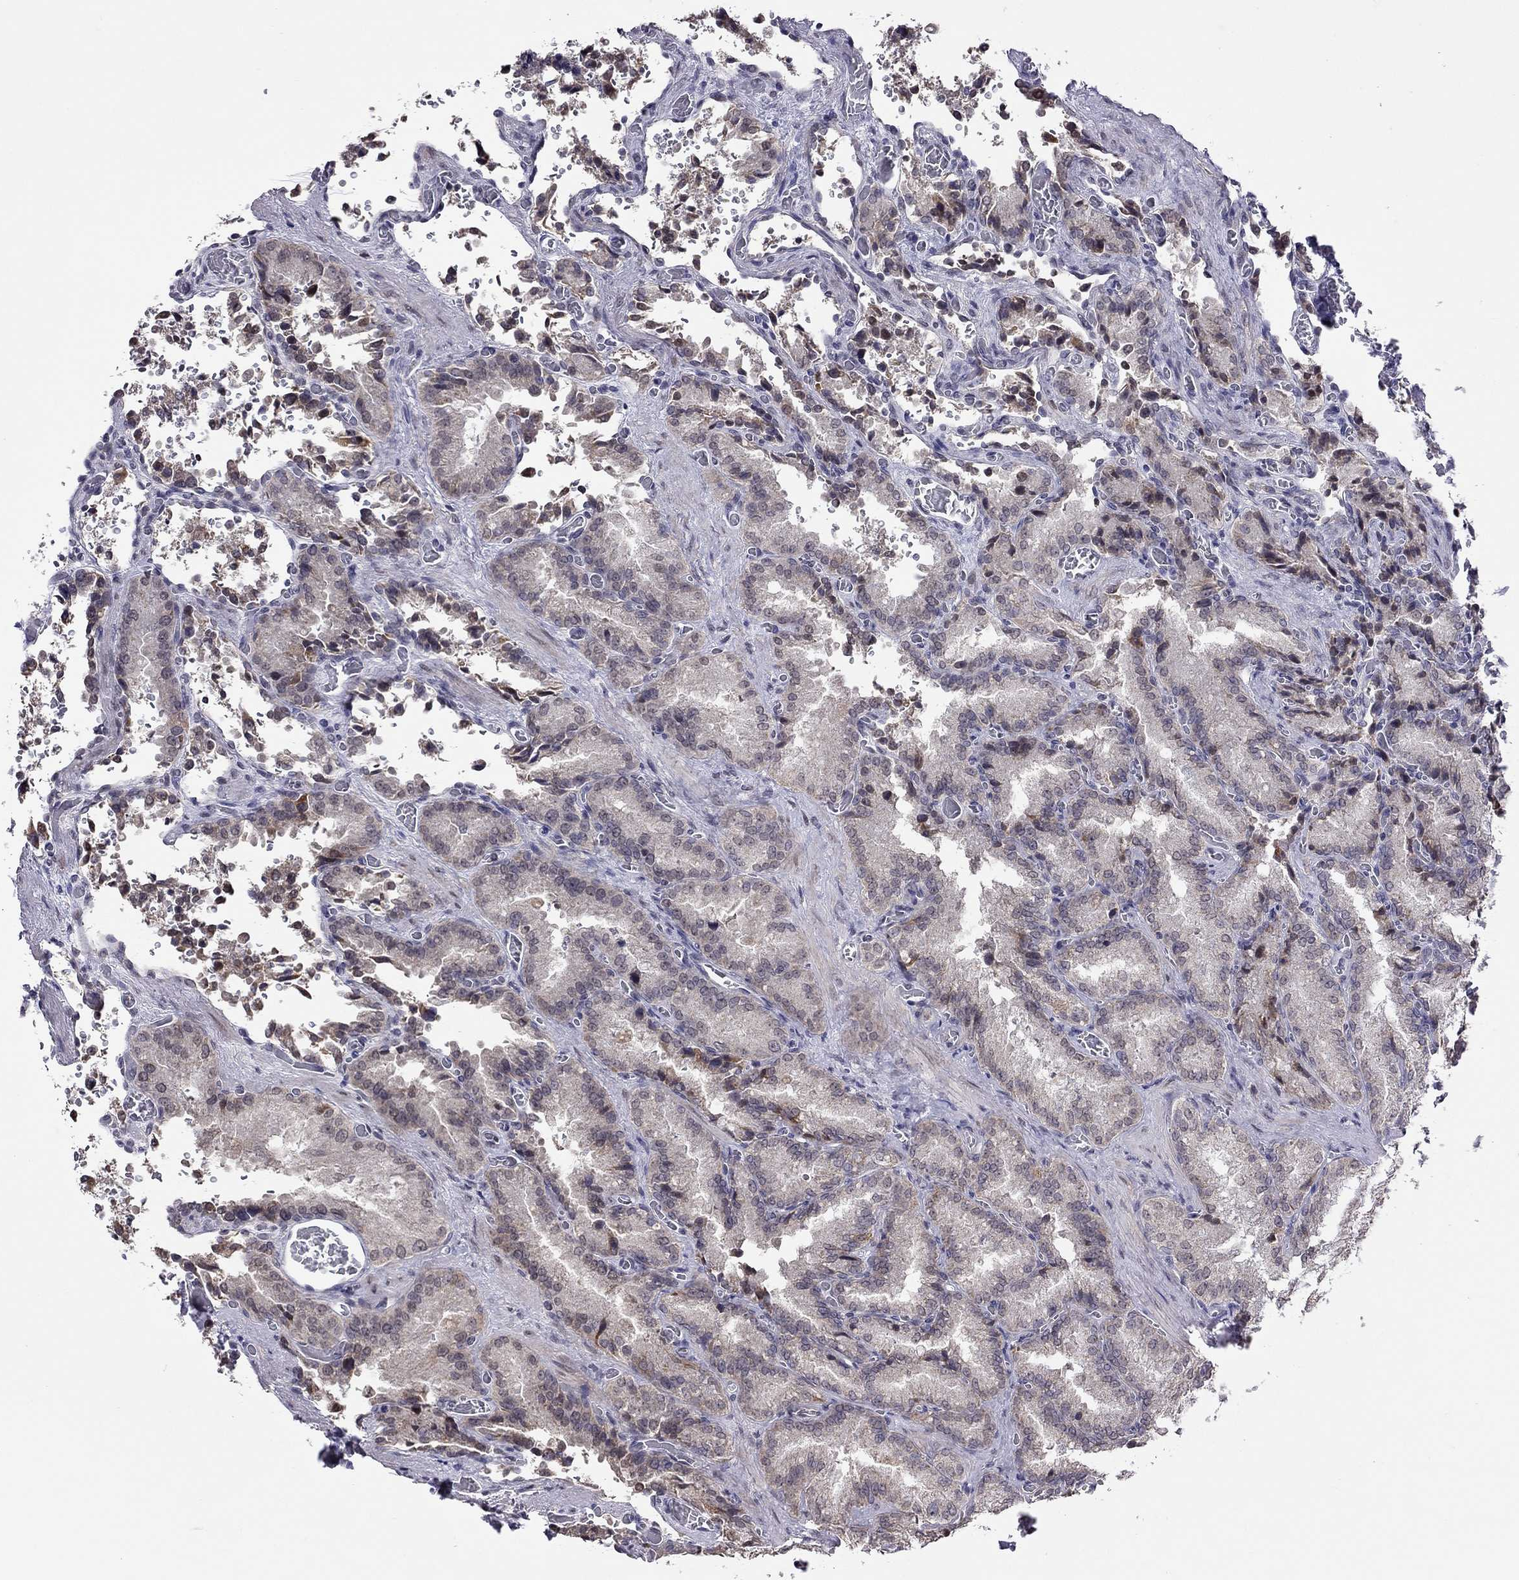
{"staining": {"intensity": "weak", "quantity": "<25%", "location": "nuclear"}, "tissue": "seminal vesicle", "cell_type": "Glandular cells", "image_type": "normal", "snomed": [{"axis": "morphology", "description": "Normal tissue, NOS"}, {"axis": "topography", "description": "Seminal veicle"}], "caption": "This is a image of immunohistochemistry (IHC) staining of benign seminal vesicle, which shows no staining in glandular cells.", "gene": "HES5", "patient": {"sex": "male", "age": 37}}